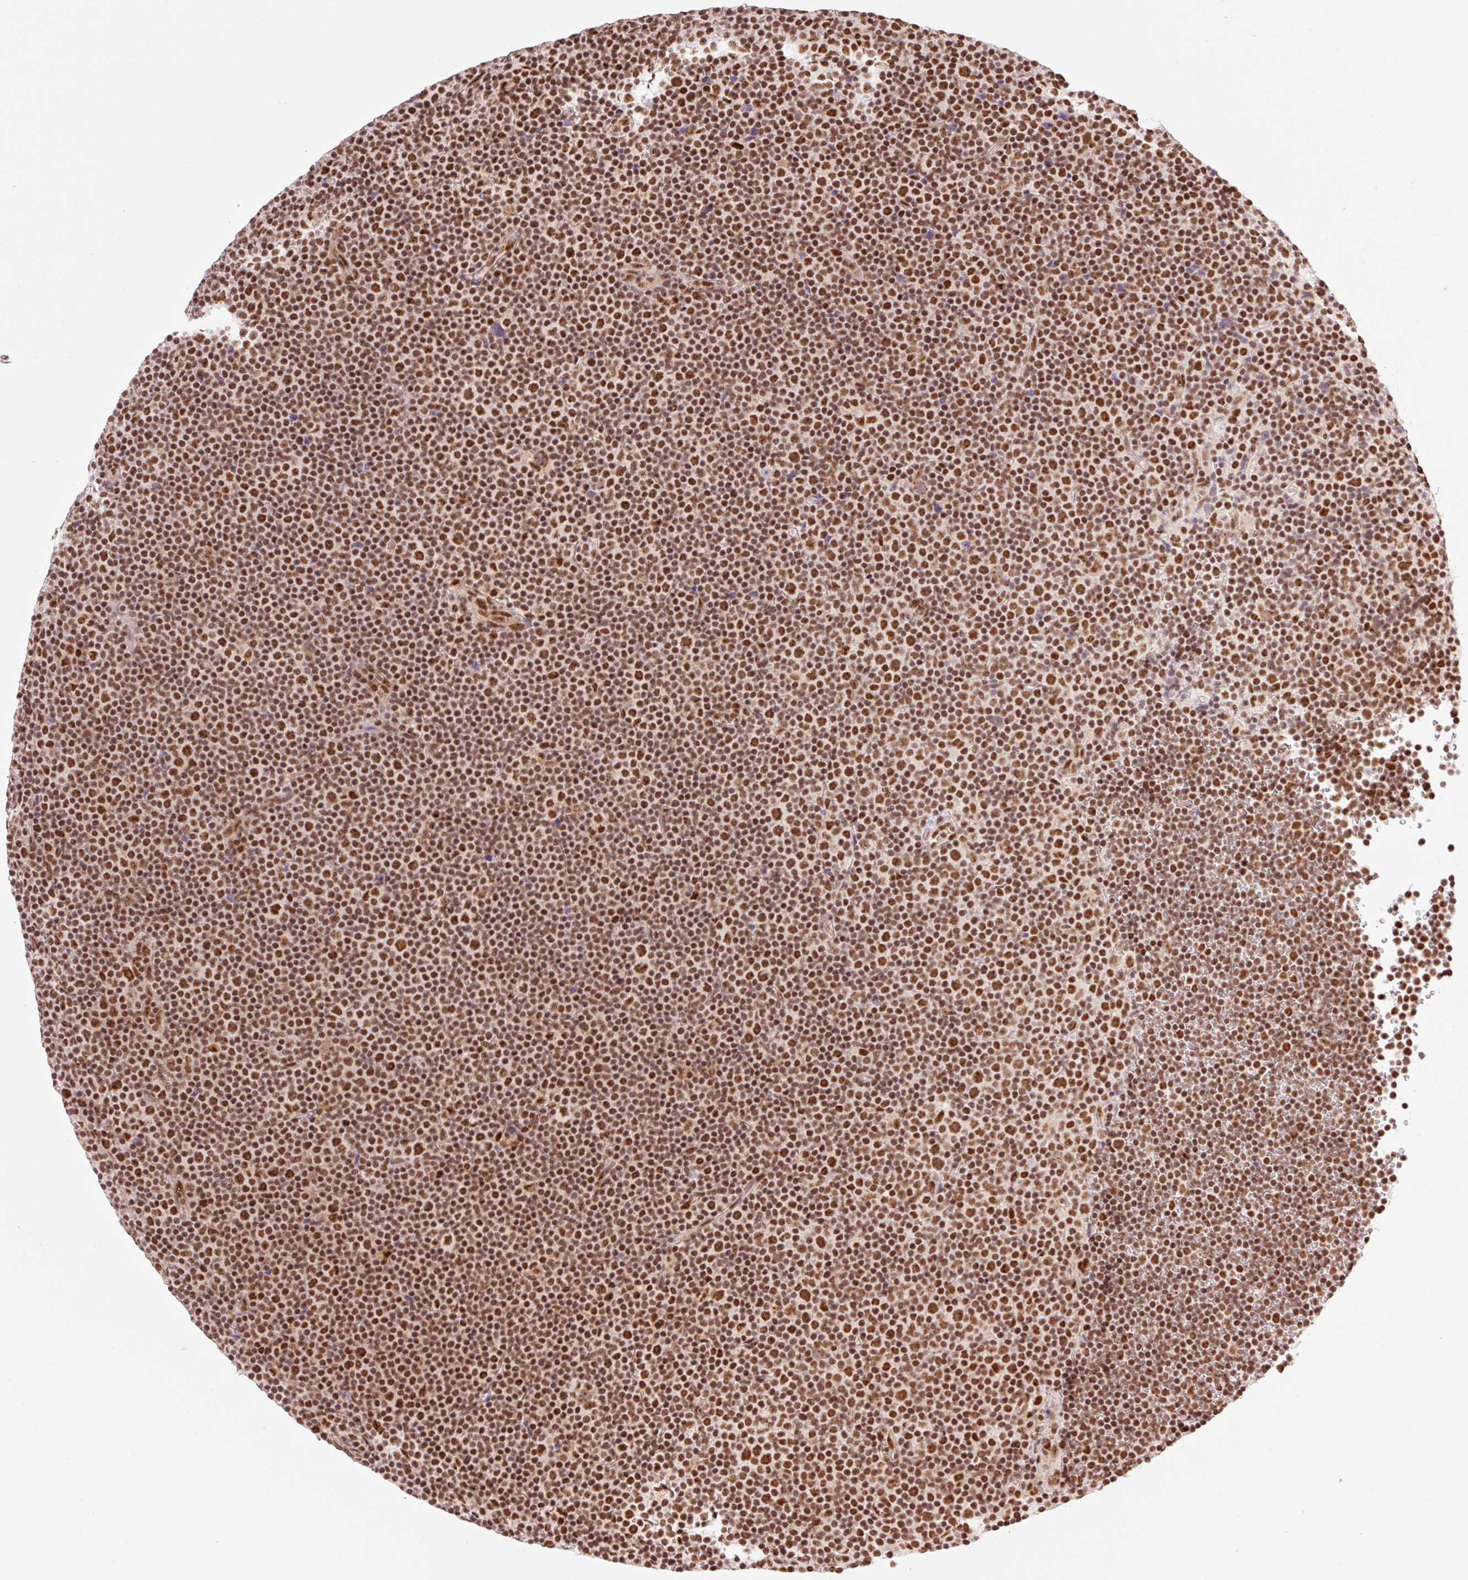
{"staining": {"intensity": "strong", "quantity": ">75%", "location": "nuclear"}, "tissue": "lymphoma", "cell_type": "Tumor cells", "image_type": "cancer", "snomed": [{"axis": "morphology", "description": "Malignant lymphoma, non-Hodgkin's type, Low grade"}, {"axis": "topography", "description": "Lymph node"}], "caption": "Protein staining demonstrates strong nuclear staining in approximately >75% of tumor cells in lymphoma. (DAB = brown stain, brightfield microscopy at high magnification).", "gene": "PRDM11", "patient": {"sex": "female", "age": 67}}